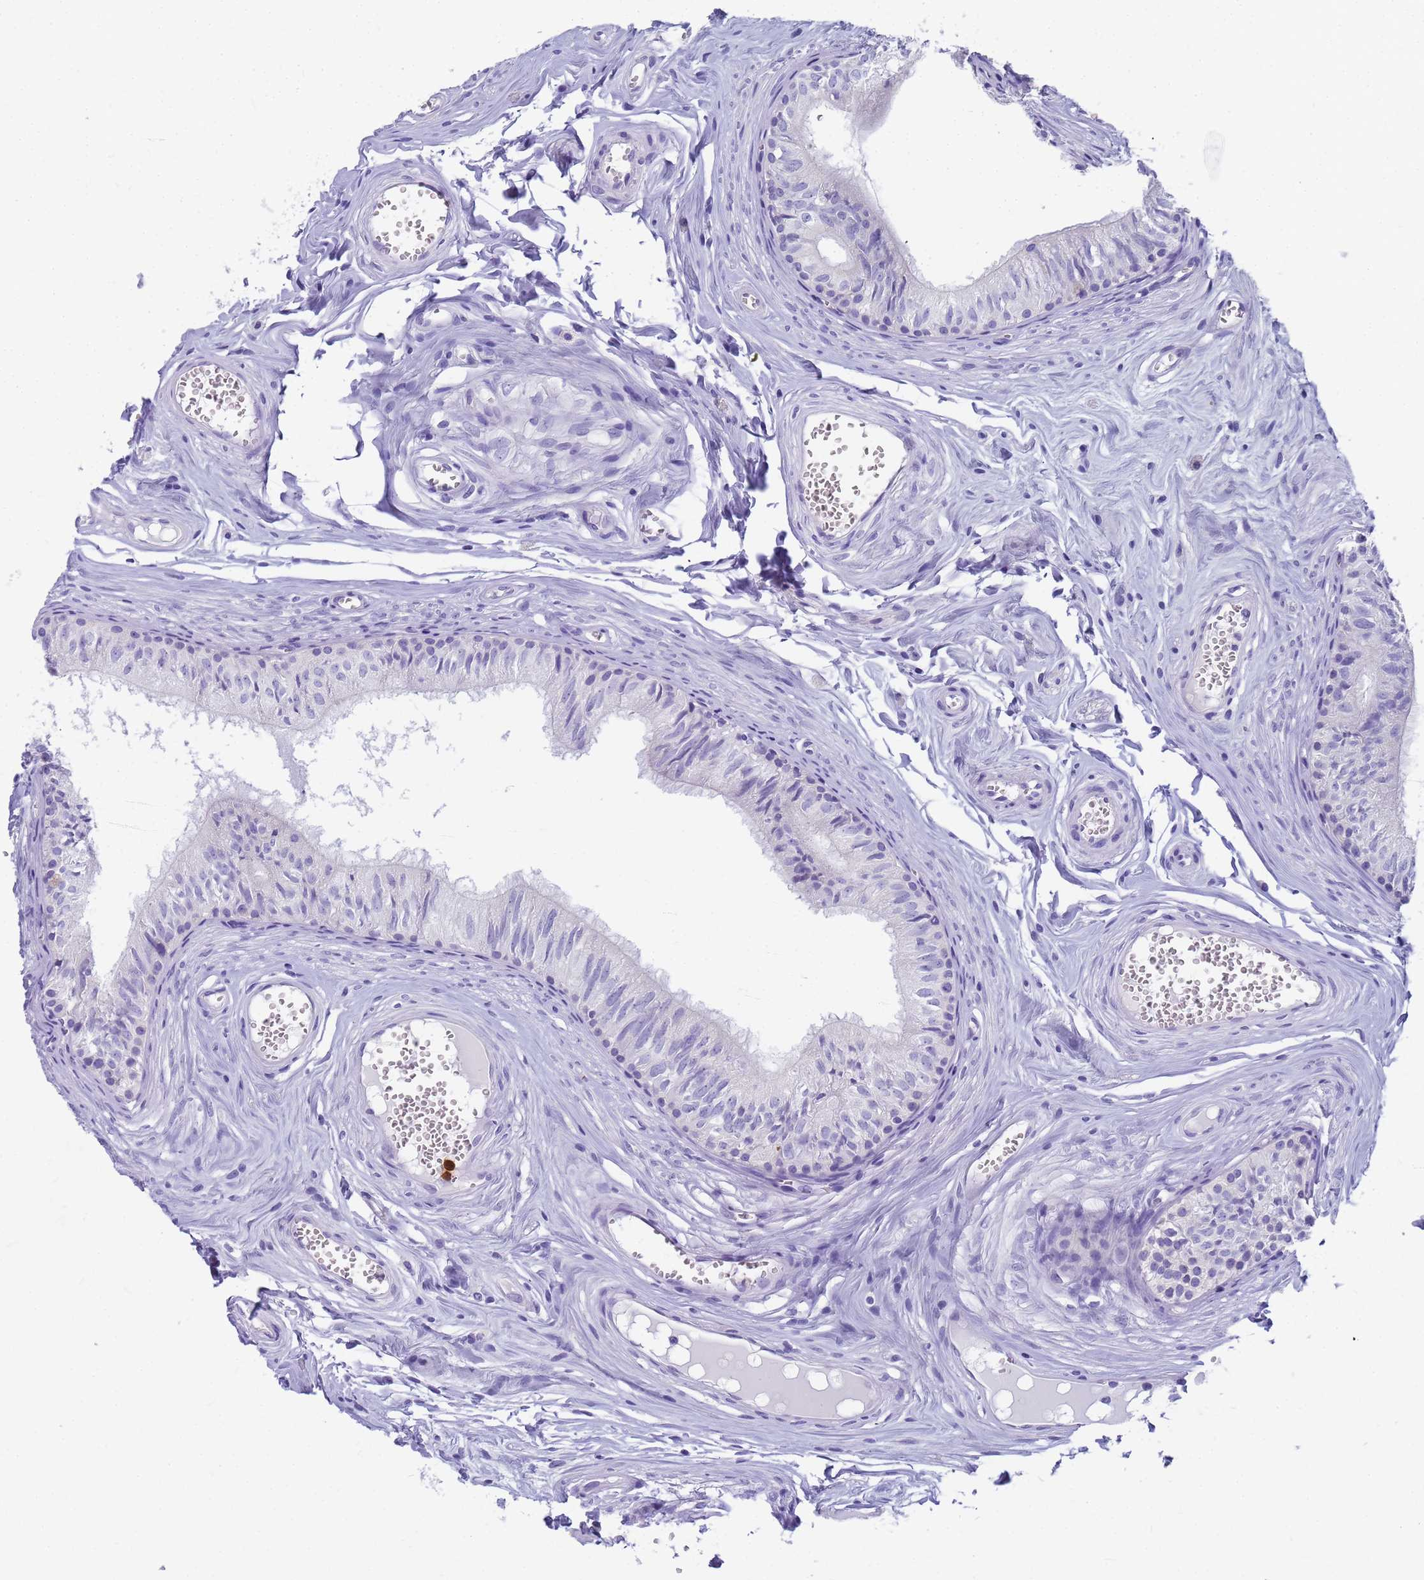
{"staining": {"intensity": "negative", "quantity": "none", "location": "none"}, "tissue": "epididymis", "cell_type": "Glandular cells", "image_type": "normal", "snomed": [{"axis": "morphology", "description": "Normal tissue, NOS"}, {"axis": "topography", "description": "Epididymis"}], "caption": "Immunohistochemistry histopathology image of unremarkable epididymis stained for a protein (brown), which shows no expression in glandular cells.", "gene": "RNASE2", "patient": {"sex": "male", "age": 36}}